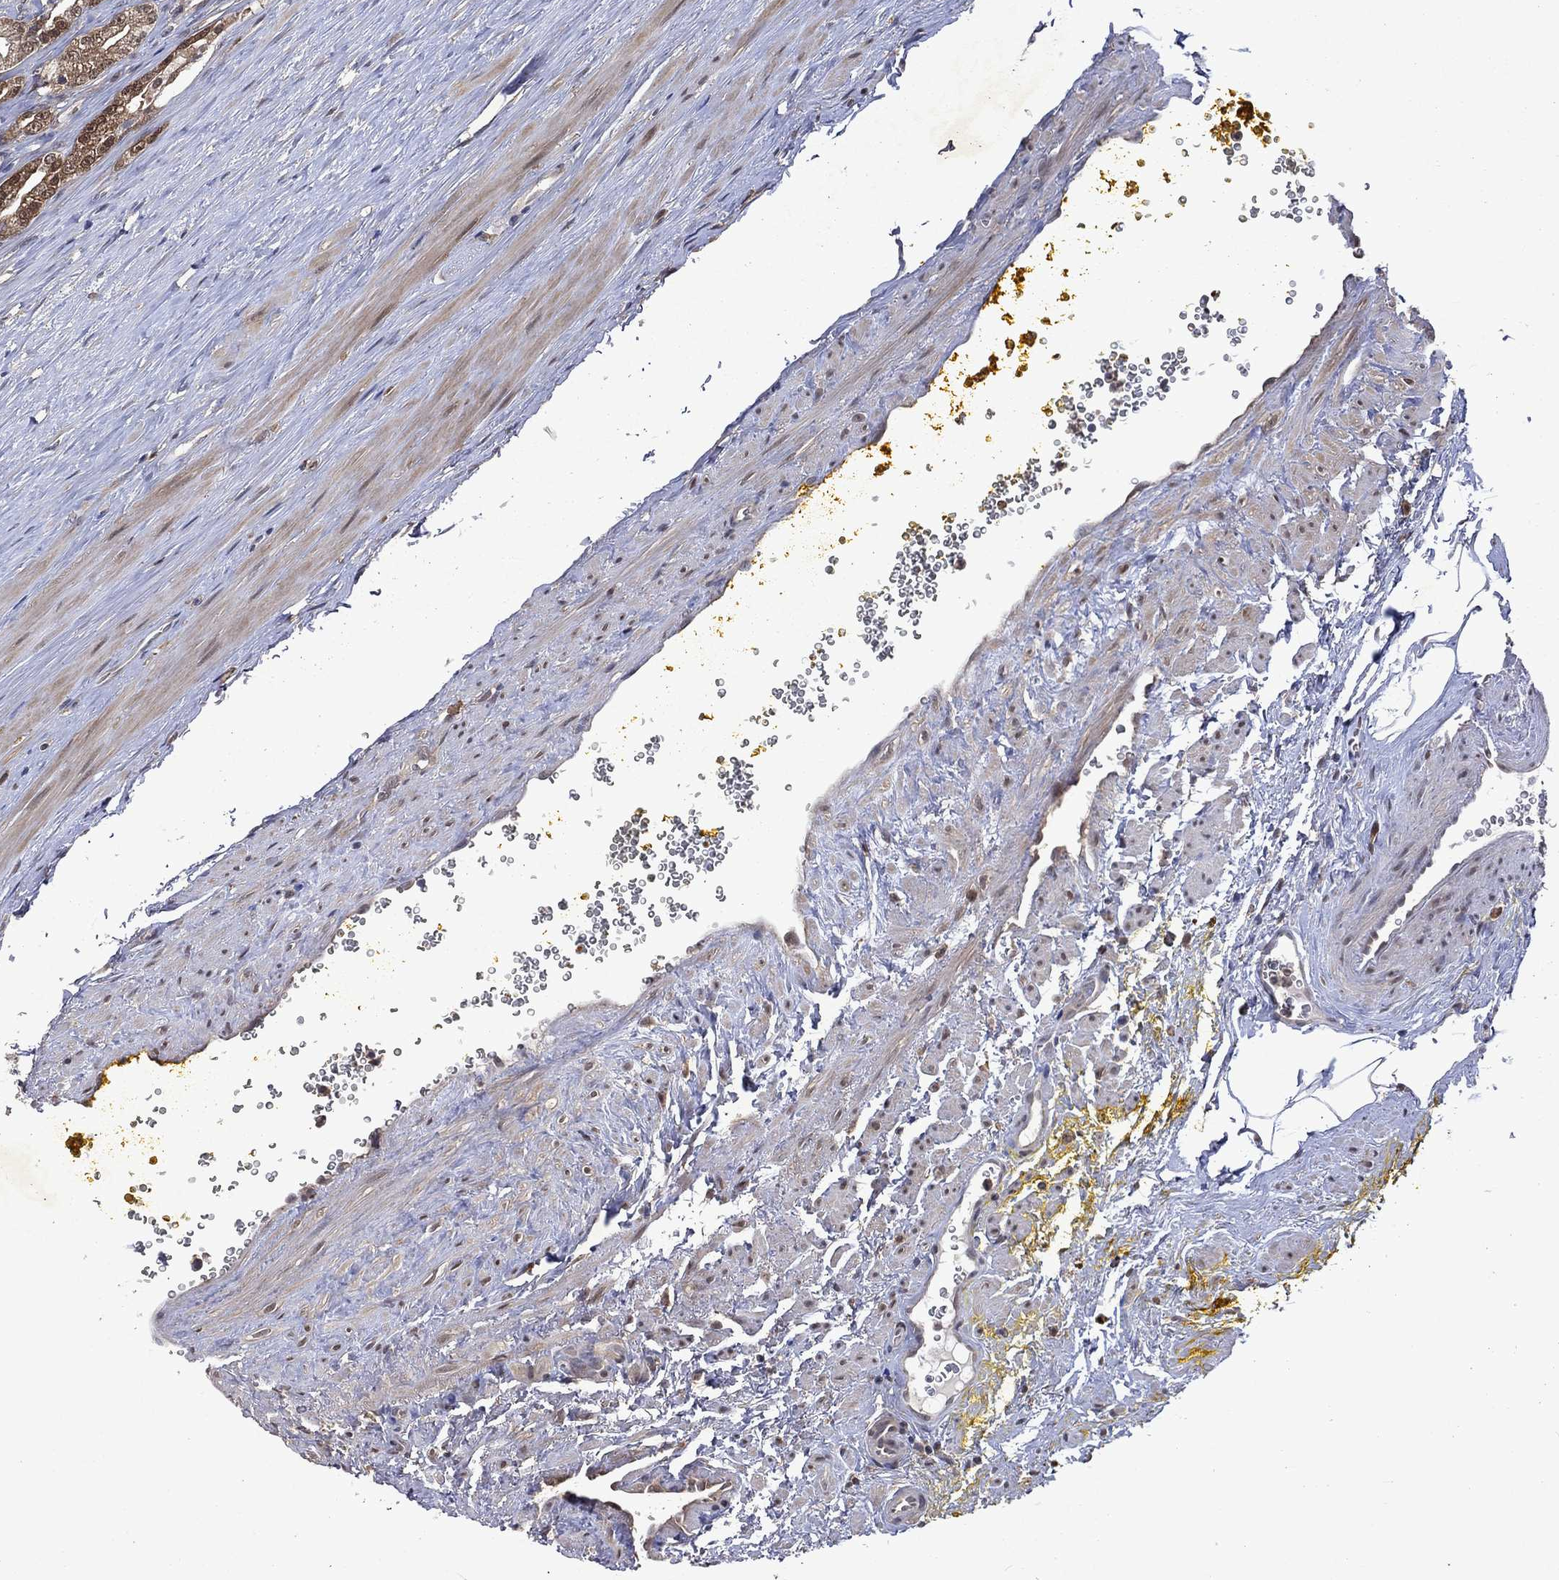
{"staining": {"intensity": "moderate", "quantity": "<25%", "location": "cytoplasmic/membranous"}, "tissue": "prostate cancer", "cell_type": "Tumor cells", "image_type": "cancer", "snomed": [{"axis": "morphology", "description": "Adenocarcinoma, NOS"}, {"axis": "topography", "description": "Prostate"}], "caption": "Prostate adenocarcinoma stained with DAB immunohistochemistry (IHC) demonstrates low levels of moderate cytoplasmic/membranous expression in approximately <25% of tumor cells.", "gene": "MTAP", "patient": {"sex": "male", "age": 67}}